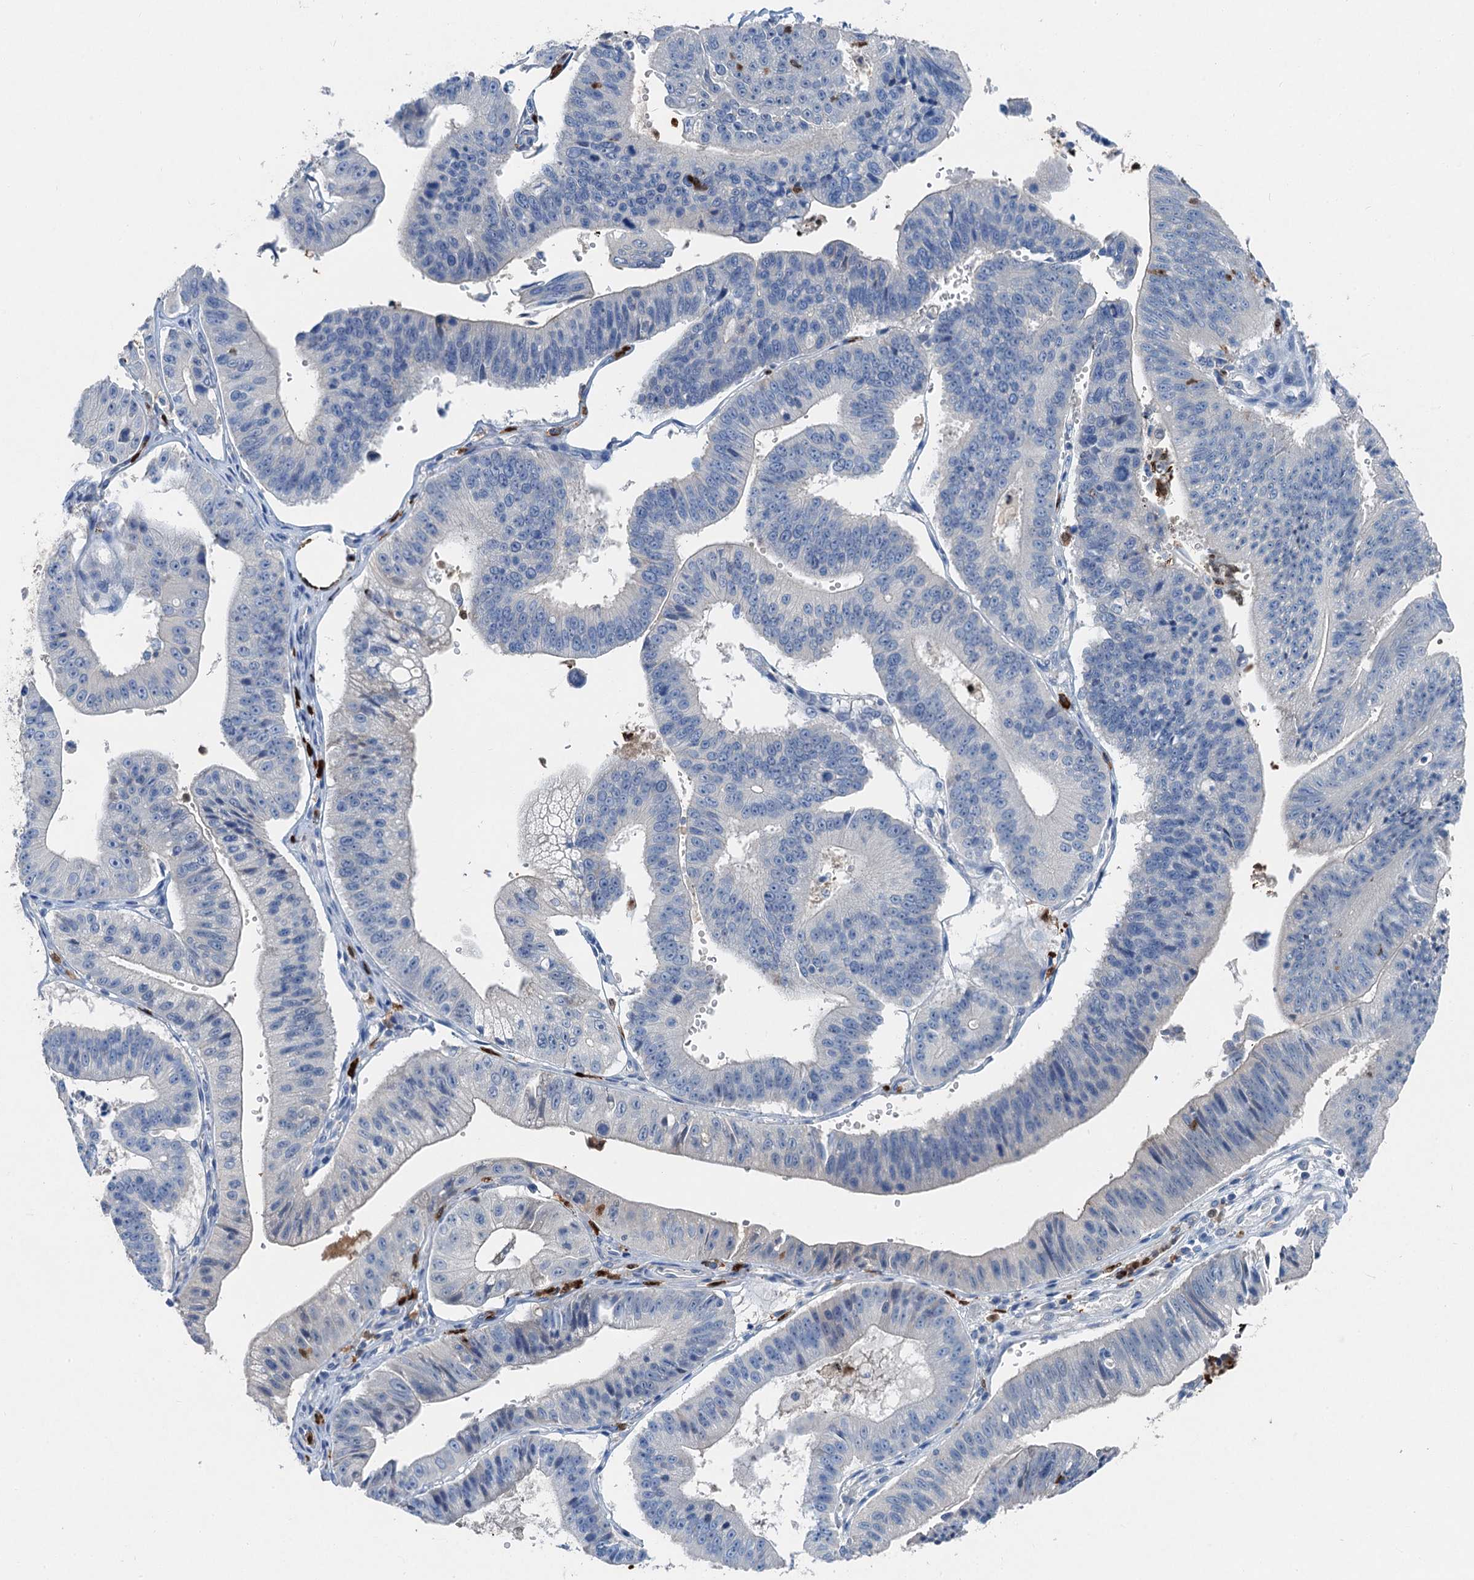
{"staining": {"intensity": "negative", "quantity": "none", "location": "none"}, "tissue": "stomach cancer", "cell_type": "Tumor cells", "image_type": "cancer", "snomed": [{"axis": "morphology", "description": "Adenocarcinoma, NOS"}, {"axis": "topography", "description": "Stomach"}], "caption": "Stomach cancer was stained to show a protein in brown. There is no significant positivity in tumor cells.", "gene": "OTOA", "patient": {"sex": "male", "age": 59}}